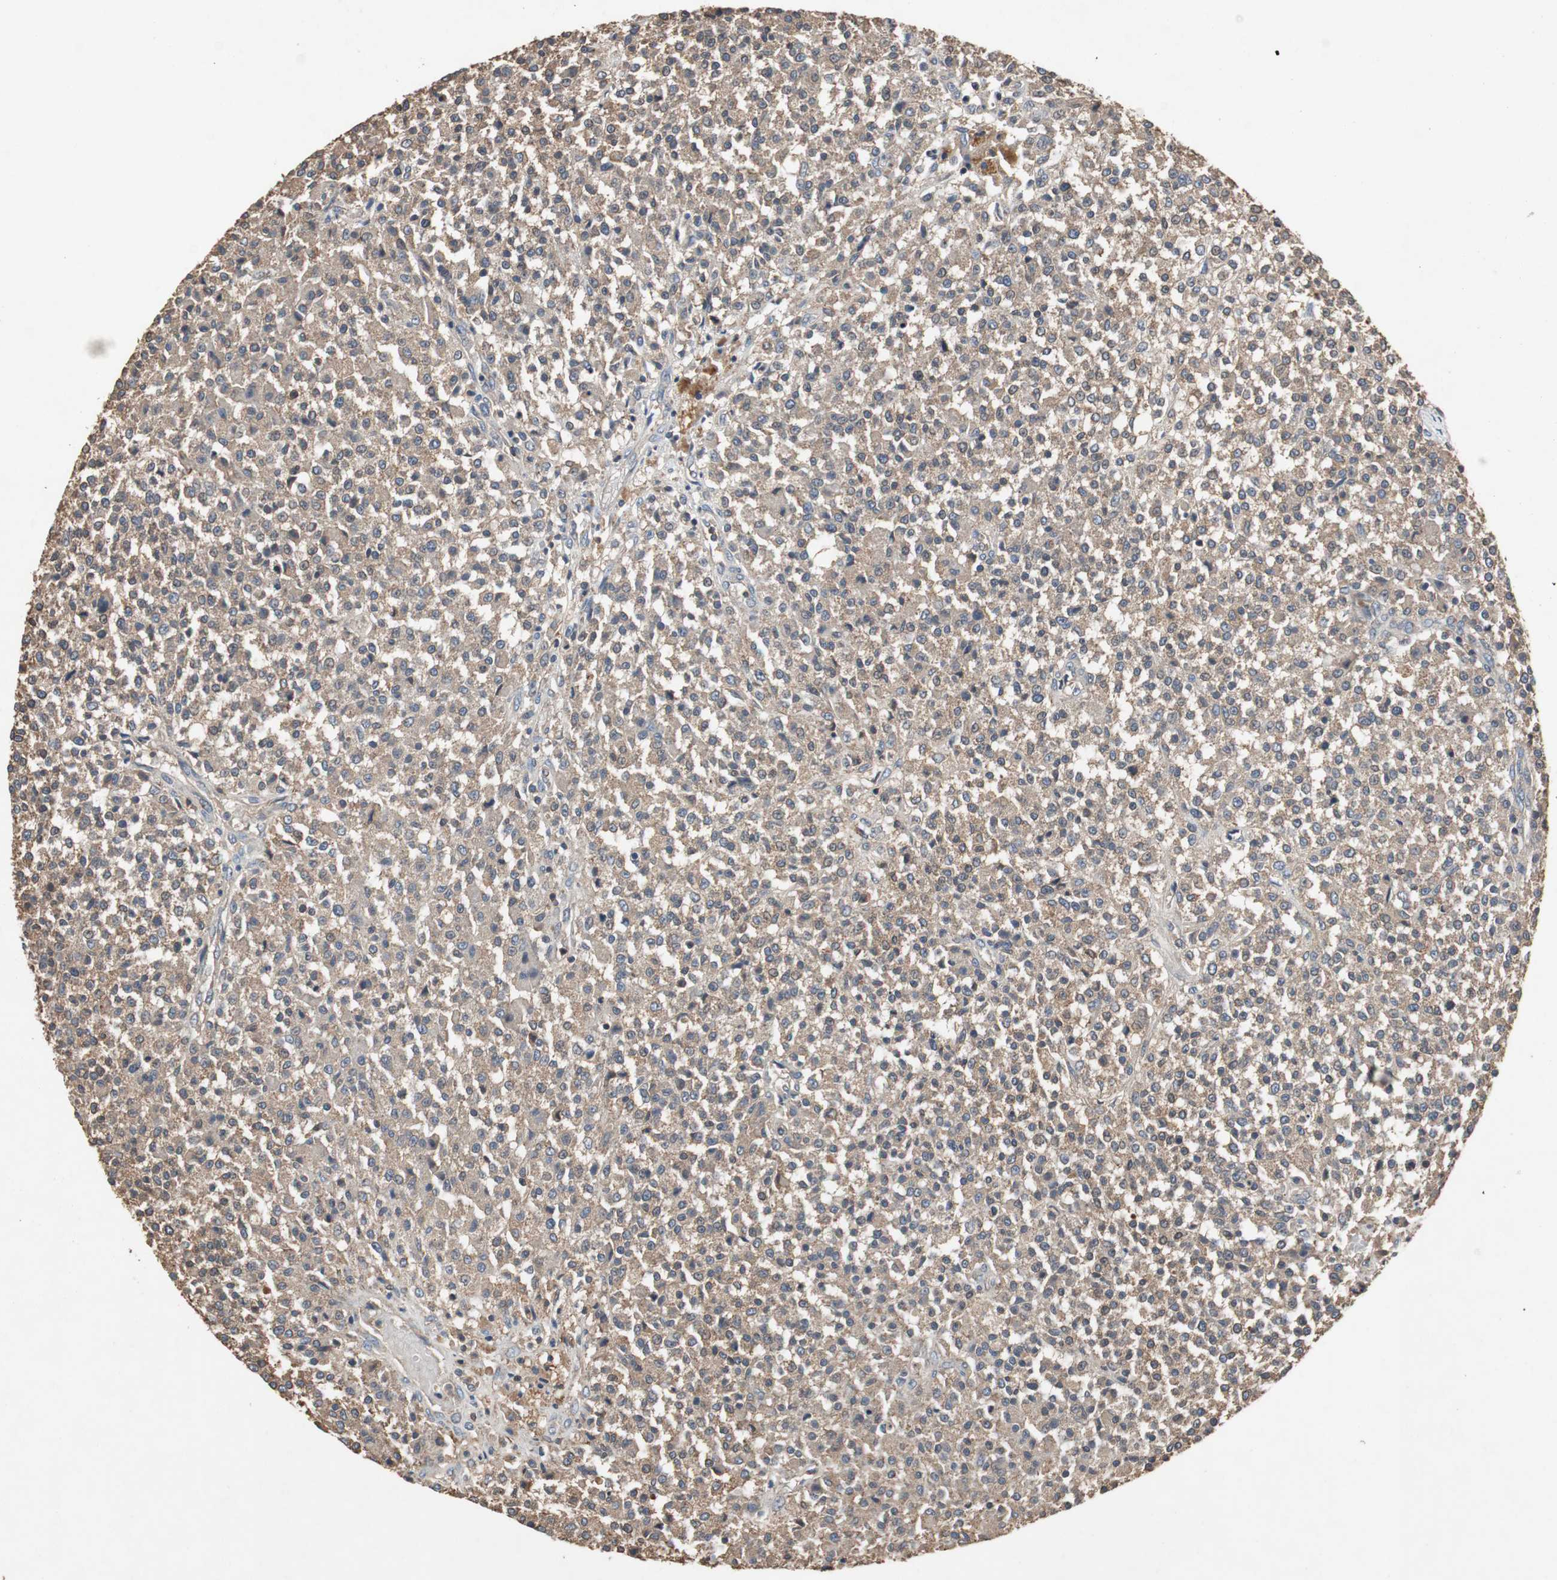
{"staining": {"intensity": "weak", "quantity": ">75%", "location": "cytoplasmic/membranous"}, "tissue": "testis cancer", "cell_type": "Tumor cells", "image_type": "cancer", "snomed": [{"axis": "morphology", "description": "Seminoma, NOS"}, {"axis": "topography", "description": "Testis"}], "caption": "Immunohistochemical staining of human testis cancer (seminoma) exhibits low levels of weak cytoplasmic/membranous staining in about >75% of tumor cells.", "gene": "TNFRSF14", "patient": {"sex": "male", "age": 59}}